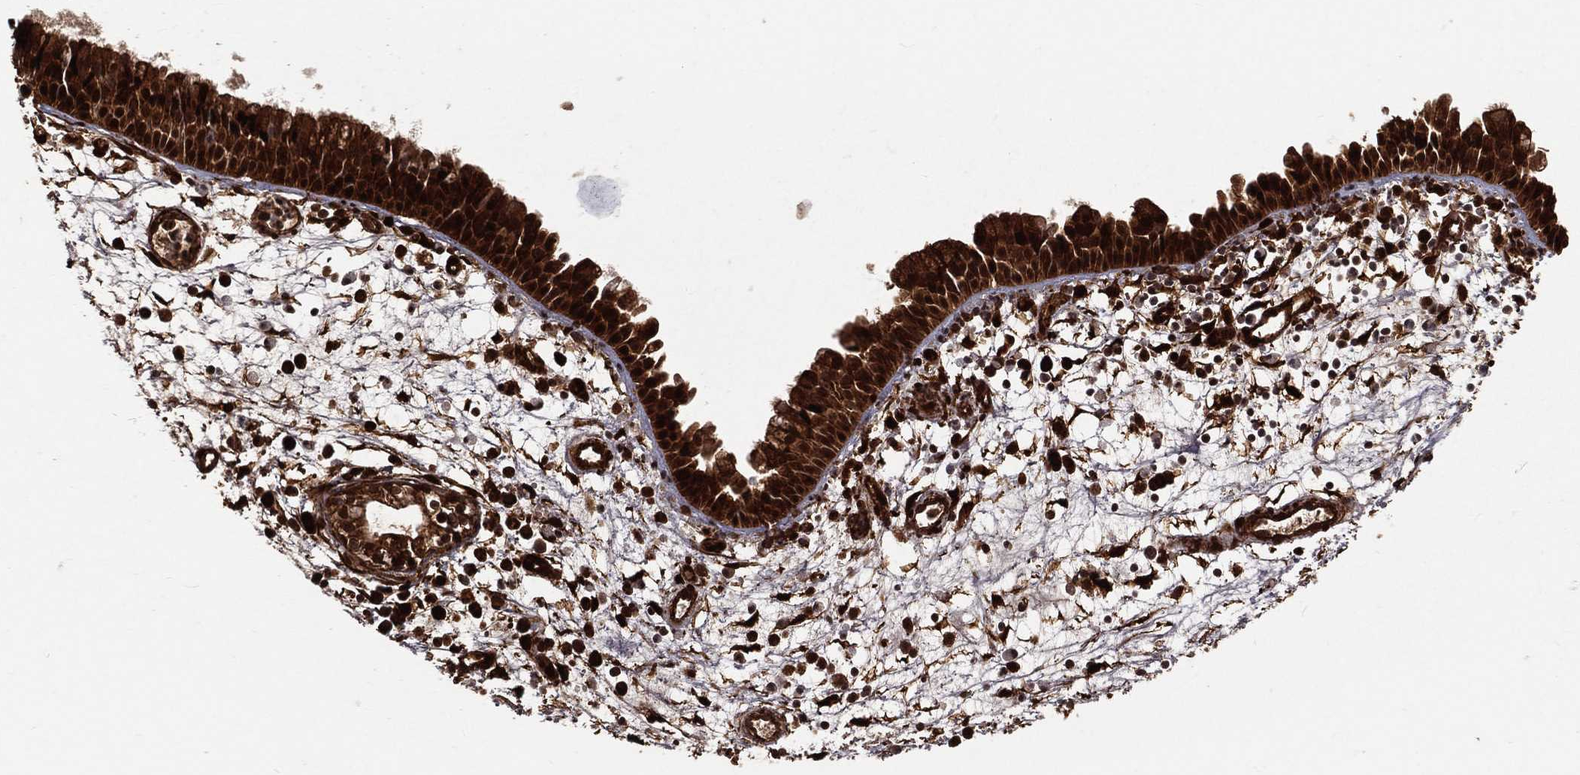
{"staining": {"intensity": "strong", "quantity": ">75%", "location": "cytoplasmic/membranous,nuclear"}, "tissue": "nasopharynx", "cell_type": "Respiratory epithelial cells", "image_type": "normal", "snomed": [{"axis": "morphology", "description": "Normal tissue, NOS"}, {"axis": "topography", "description": "Nasopharynx"}], "caption": "Immunohistochemistry (IHC) of normal nasopharynx exhibits high levels of strong cytoplasmic/membranous,nuclear positivity in about >75% of respiratory epithelial cells. Nuclei are stained in blue.", "gene": "MAPK1", "patient": {"sex": "male", "age": 58}}